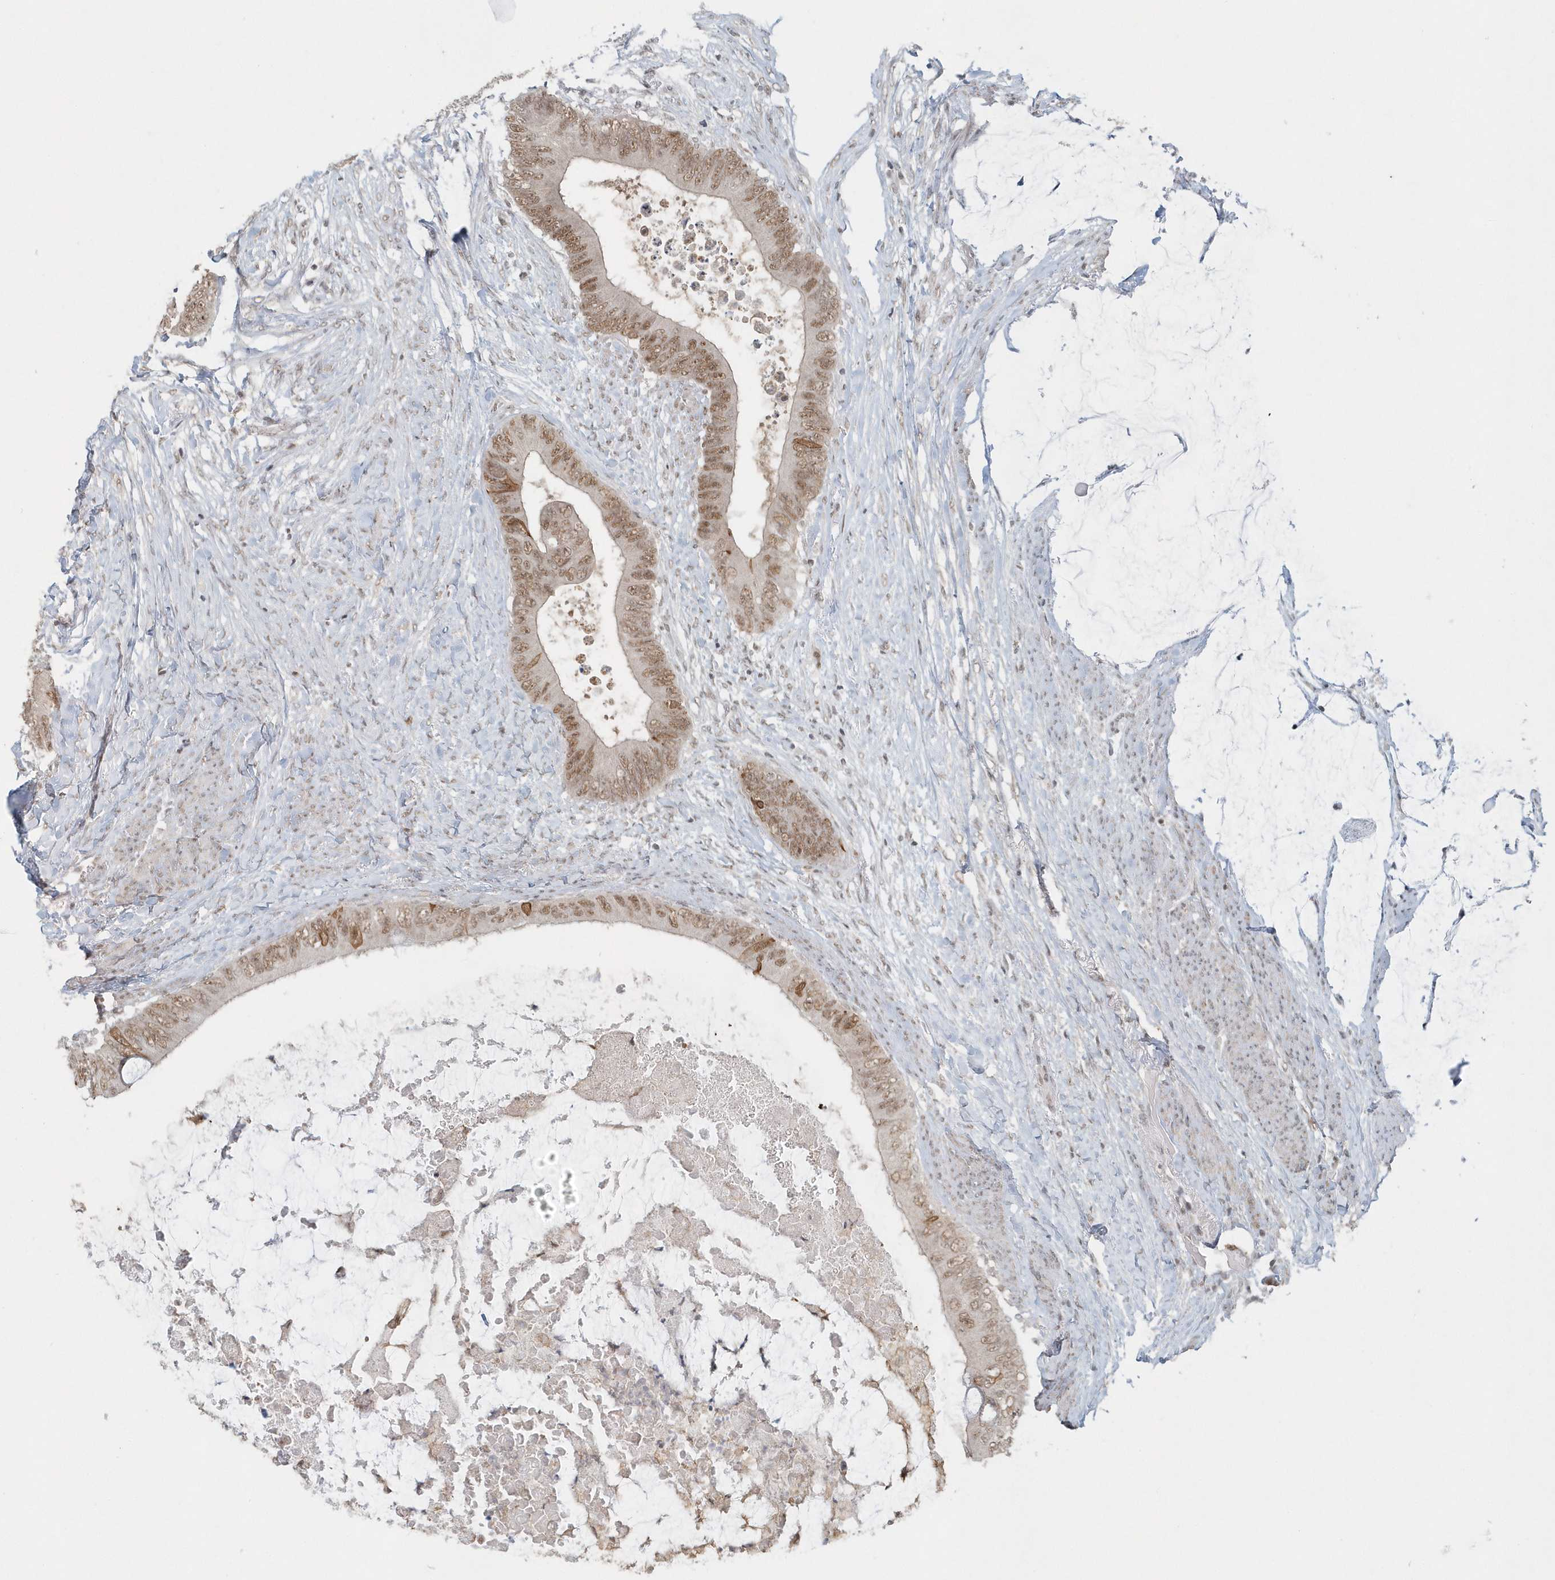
{"staining": {"intensity": "moderate", "quantity": ">75%", "location": "nuclear"}, "tissue": "colorectal cancer", "cell_type": "Tumor cells", "image_type": "cancer", "snomed": [{"axis": "morphology", "description": "Normal tissue, NOS"}, {"axis": "morphology", "description": "Adenocarcinoma, NOS"}, {"axis": "topography", "description": "Rectum"}, {"axis": "topography", "description": "Peripheral nerve tissue"}], "caption": "Immunohistochemistry of colorectal adenocarcinoma exhibits medium levels of moderate nuclear expression in about >75% of tumor cells.", "gene": "YTHDC1", "patient": {"sex": "female", "age": 77}}